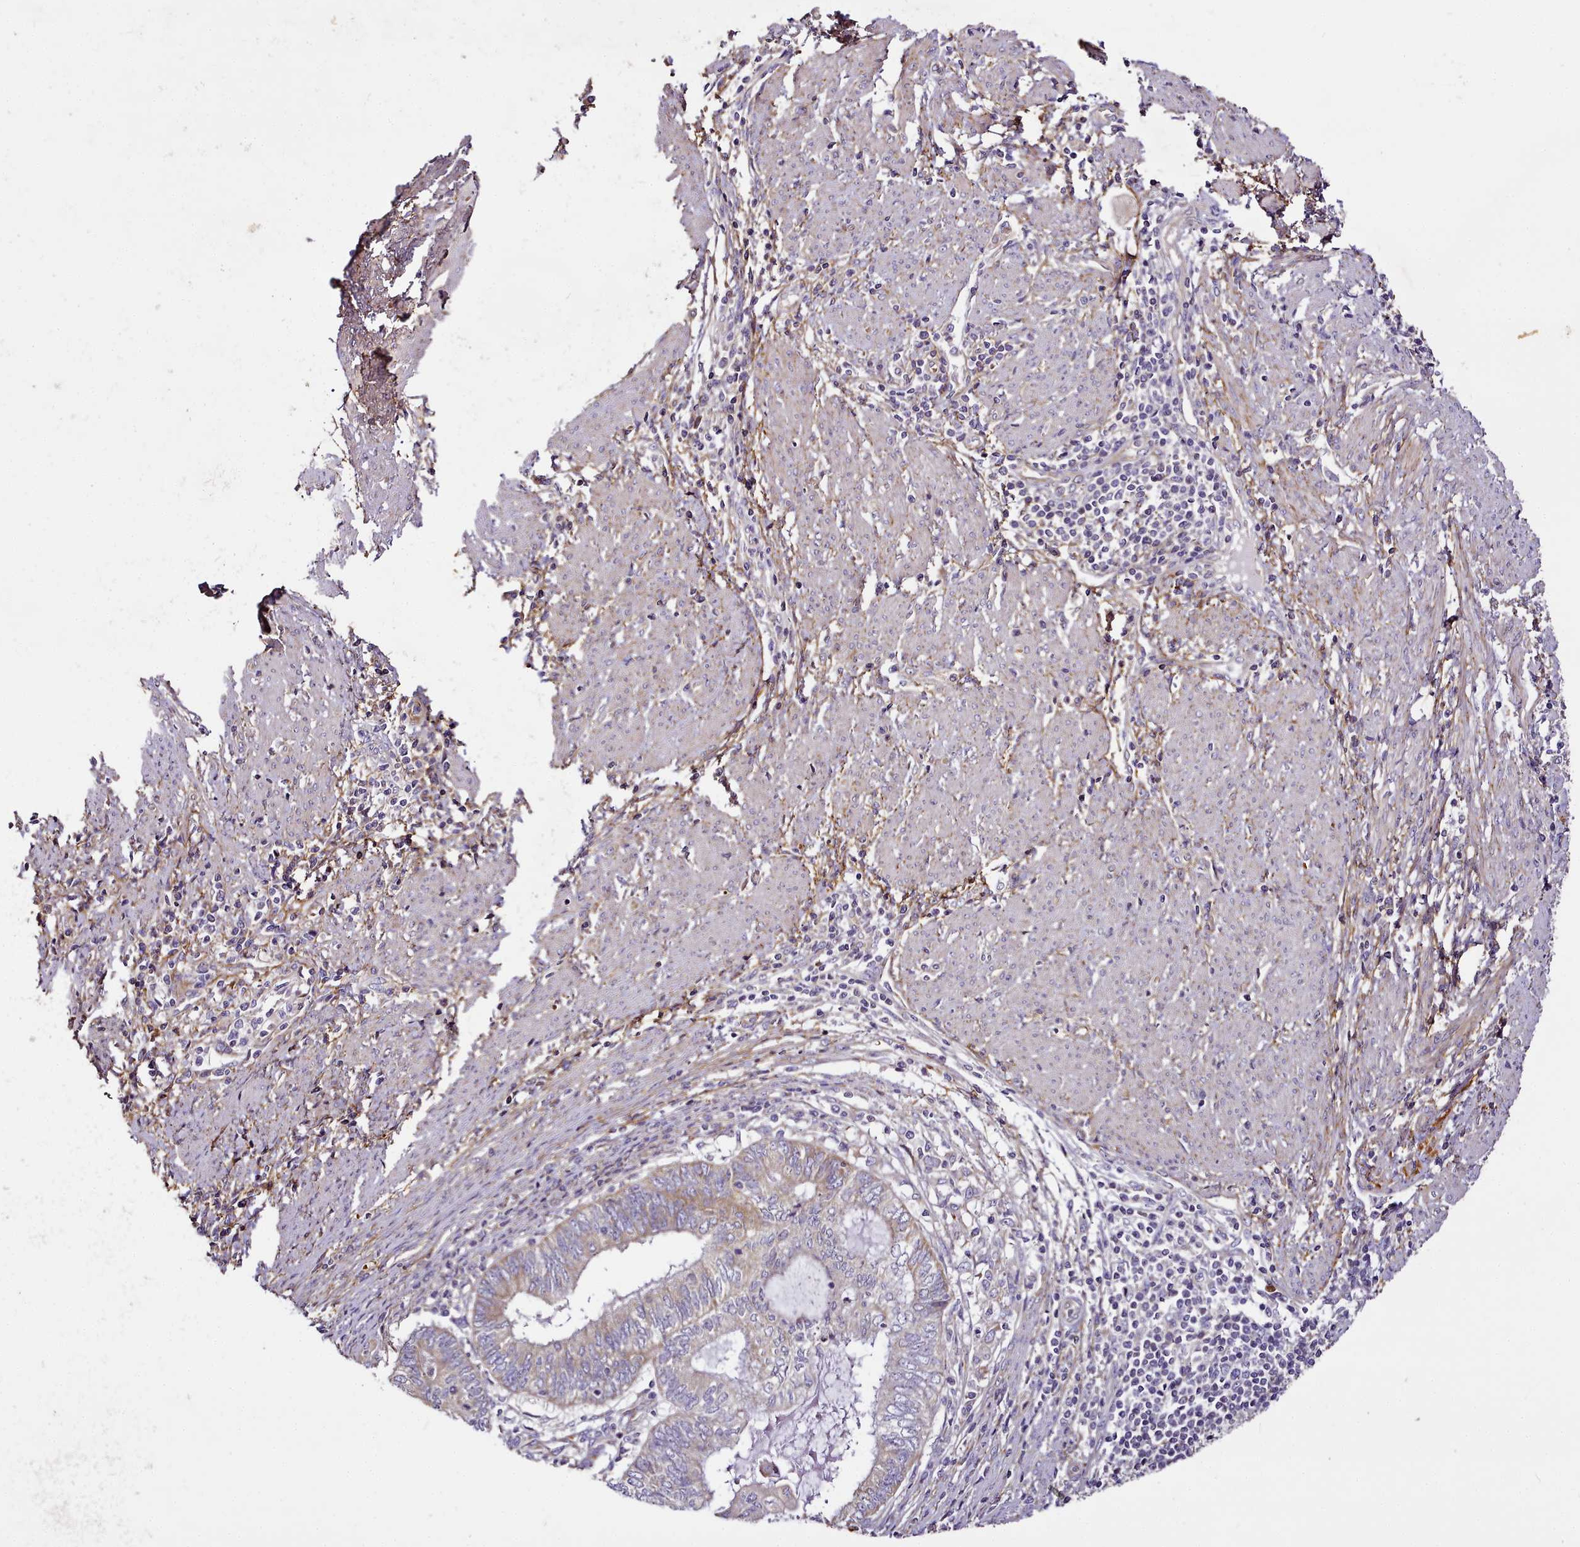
{"staining": {"intensity": "weak", "quantity": "<25%", "location": "cytoplasmic/membranous"}, "tissue": "endometrial cancer", "cell_type": "Tumor cells", "image_type": "cancer", "snomed": [{"axis": "morphology", "description": "Adenocarcinoma, NOS"}, {"axis": "topography", "description": "Uterus"}, {"axis": "topography", "description": "Endometrium"}], "caption": "Immunohistochemistry (IHC) photomicrograph of adenocarcinoma (endometrial) stained for a protein (brown), which demonstrates no positivity in tumor cells.", "gene": "NBPF1", "patient": {"sex": "female", "age": 70}}